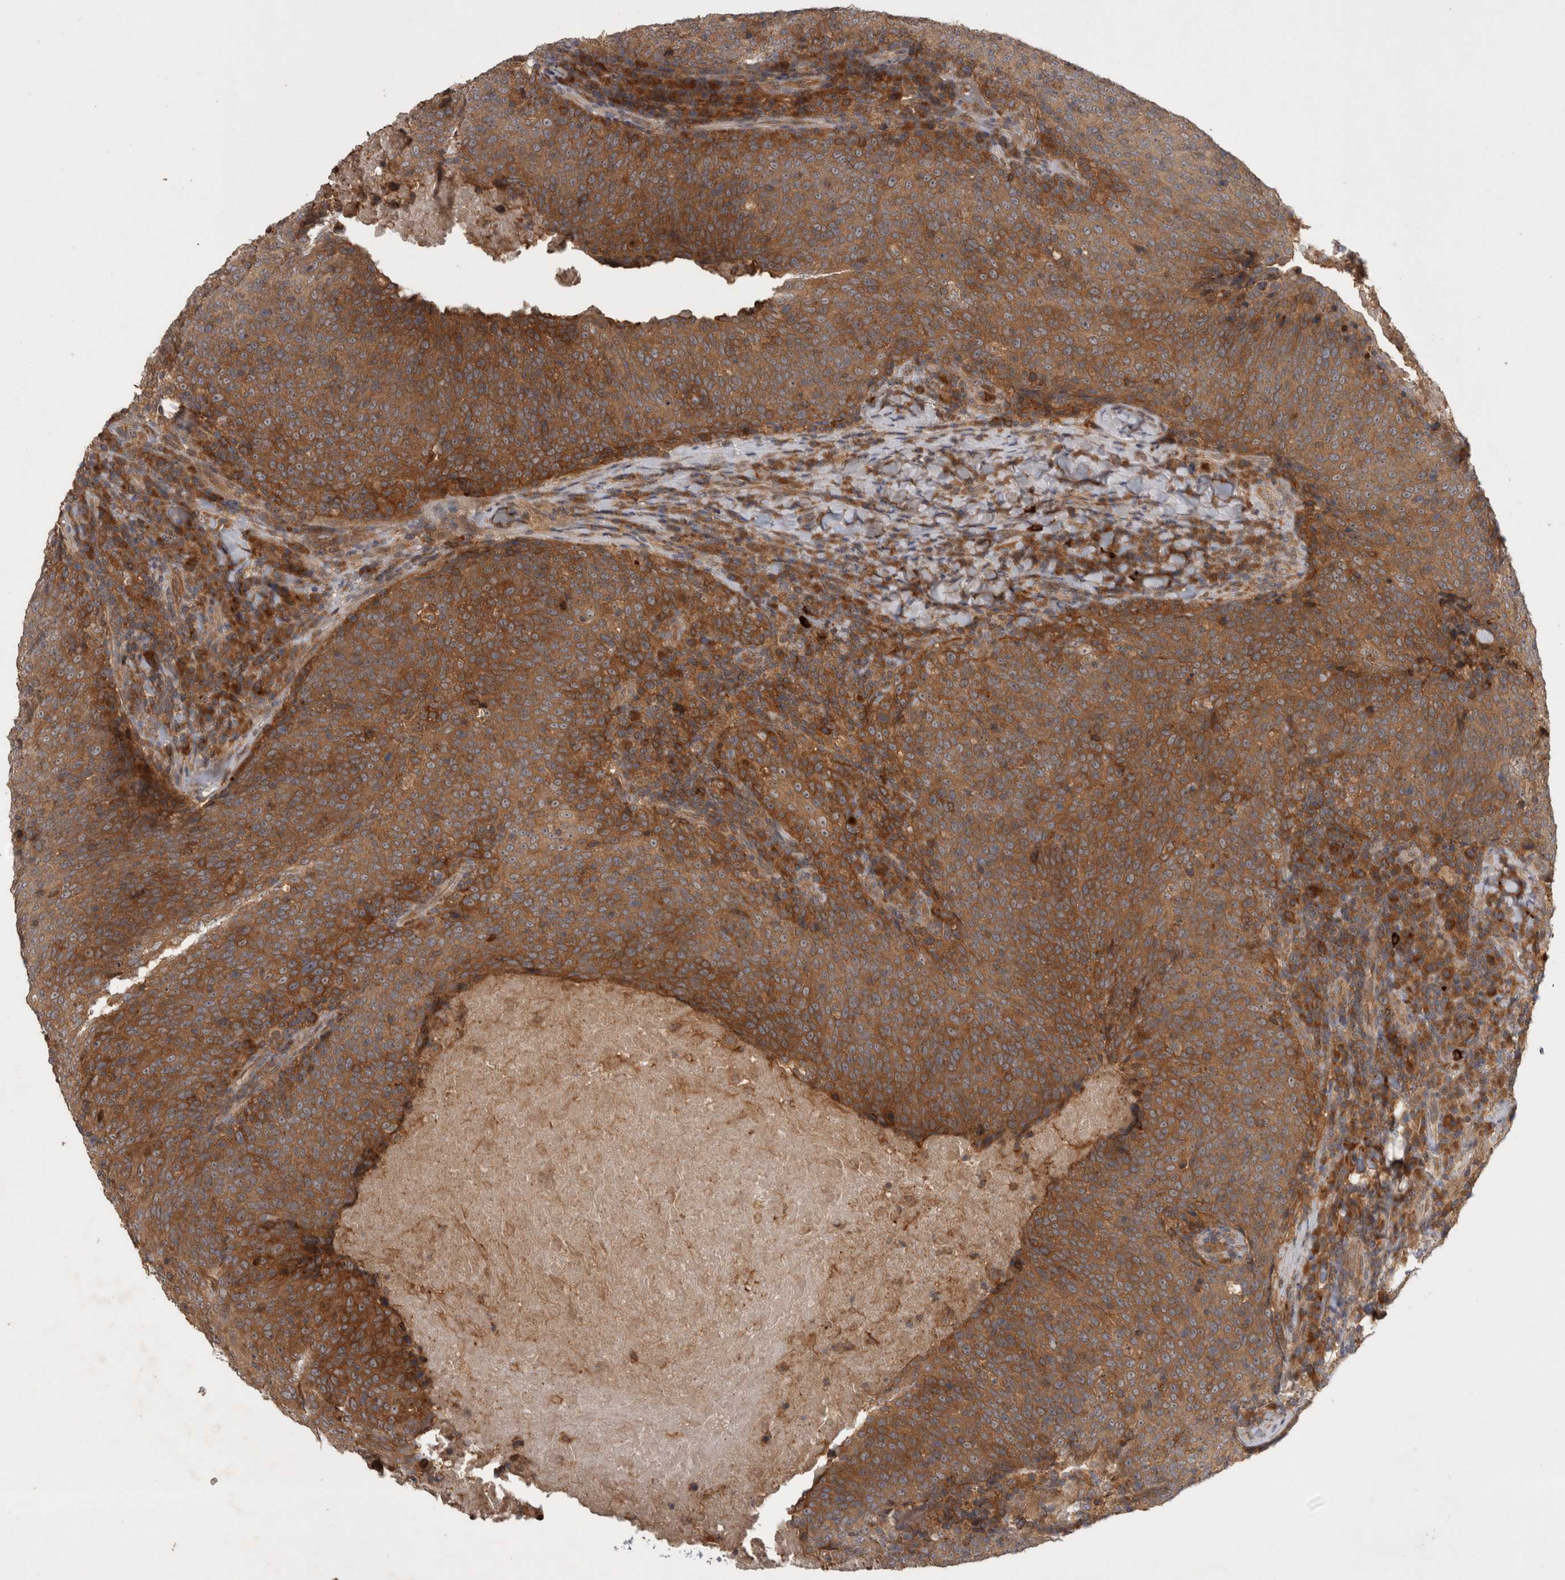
{"staining": {"intensity": "strong", "quantity": ">75%", "location": "cytoplasmic/membranous"}, "tissue": "head and neck cancer", "cell_type": "Tumor cells", "image_type": "cancer", "snomed": [{"axis": "morphology", "description": "Squamous cell carcinoma, NOS"}, {"axis": "morphology", "description": "Squamous cell carcinoma, metastatic, NOS"}, {"axis": "topography", "description": "Lymph node"}, {"axis": "topography", "description": "Head-Neck"}], "caption": "Metastatic squamous cell carcinoma (head and neck) stained for a protein reveals strong cytoplasmic/membranous positivity in tumor cells. Using DAB (3,3'-diaminobenzidine) (brown) and hematoxylin (blue) stains, captured at high magnification using brightfield microscopy.", "gene": "VEPH1", "patient": {"sex": "male", "age": 62}}